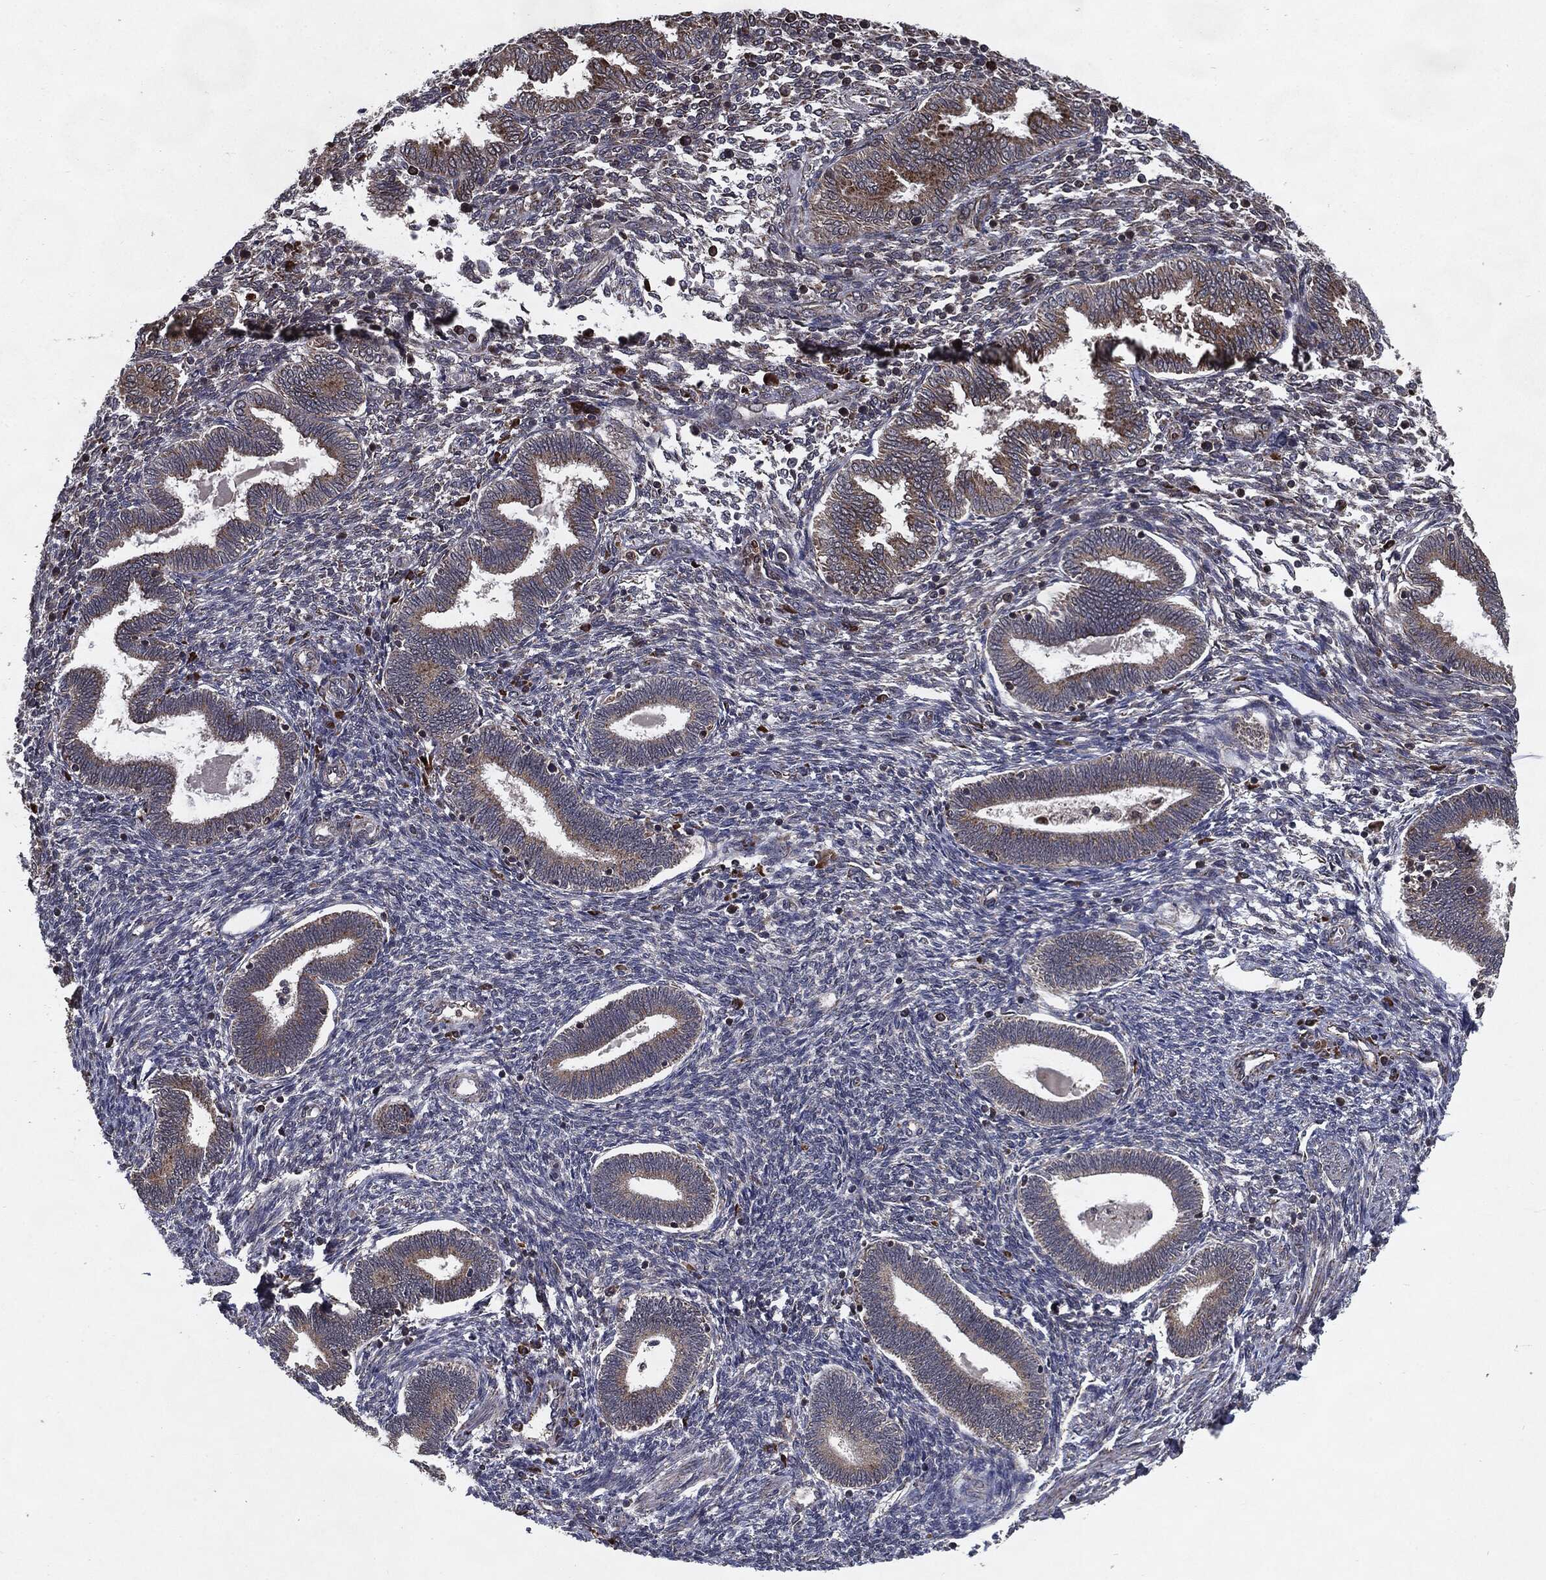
{"staining": {"intensity": "negative", "quantity": "none", "location": "none"}, "tissue": "endometrium", "cell_type": "Cells in endometrial stroma", "image_type": "normal", "snomed": [{"axis": "morphology", "description": "Normal tissue, NOS"}, {"axis": "topography", "description": "Endometrium"}], "caption": "Image shows no protein staining in cells in endometrial stroma of unremarkable endometrium.", "gene": "HDAC5", "patient": {"sex": "female", "age": 42}}